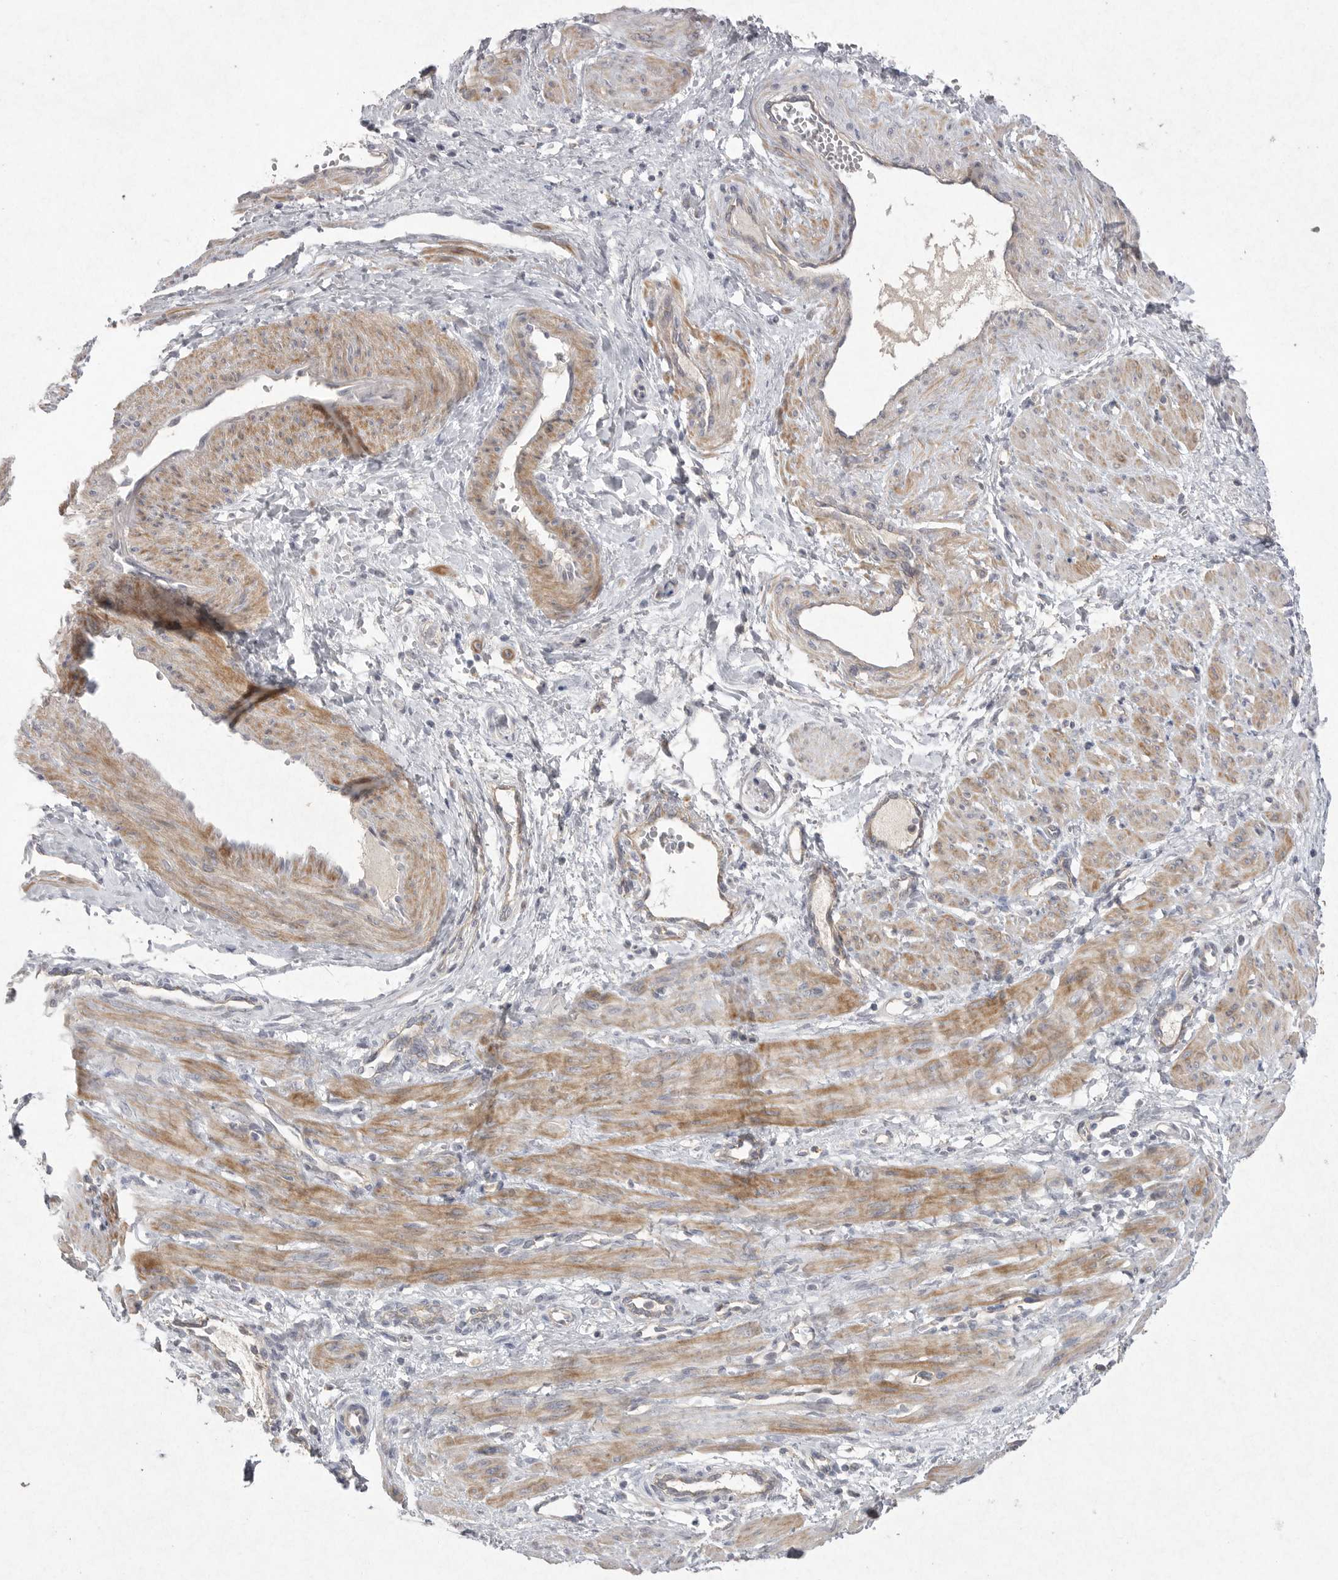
{"staining": {"intensity": "moderate", "quantity": "25%-75%", "location": "cytoplasmic/membranous"}, "tissue": "smooth muscle", "cell_type": "Smooth muscle cells", "image_type": "normal", "snomed": [{"axis": "morphology", "description": "Normal tissue, NOS"}, {"axis": "topography", "description": "Endometrium"}], "caption": "Immunohistochemical staining of unremarkable human smooth muscle displays medium levels of moderate cytoplasmic/membranous staining in approximately 25%-75% of smooth muscle cells.", "gene": "VANGL2", "patient": {"sex": "female", "age": 33}}